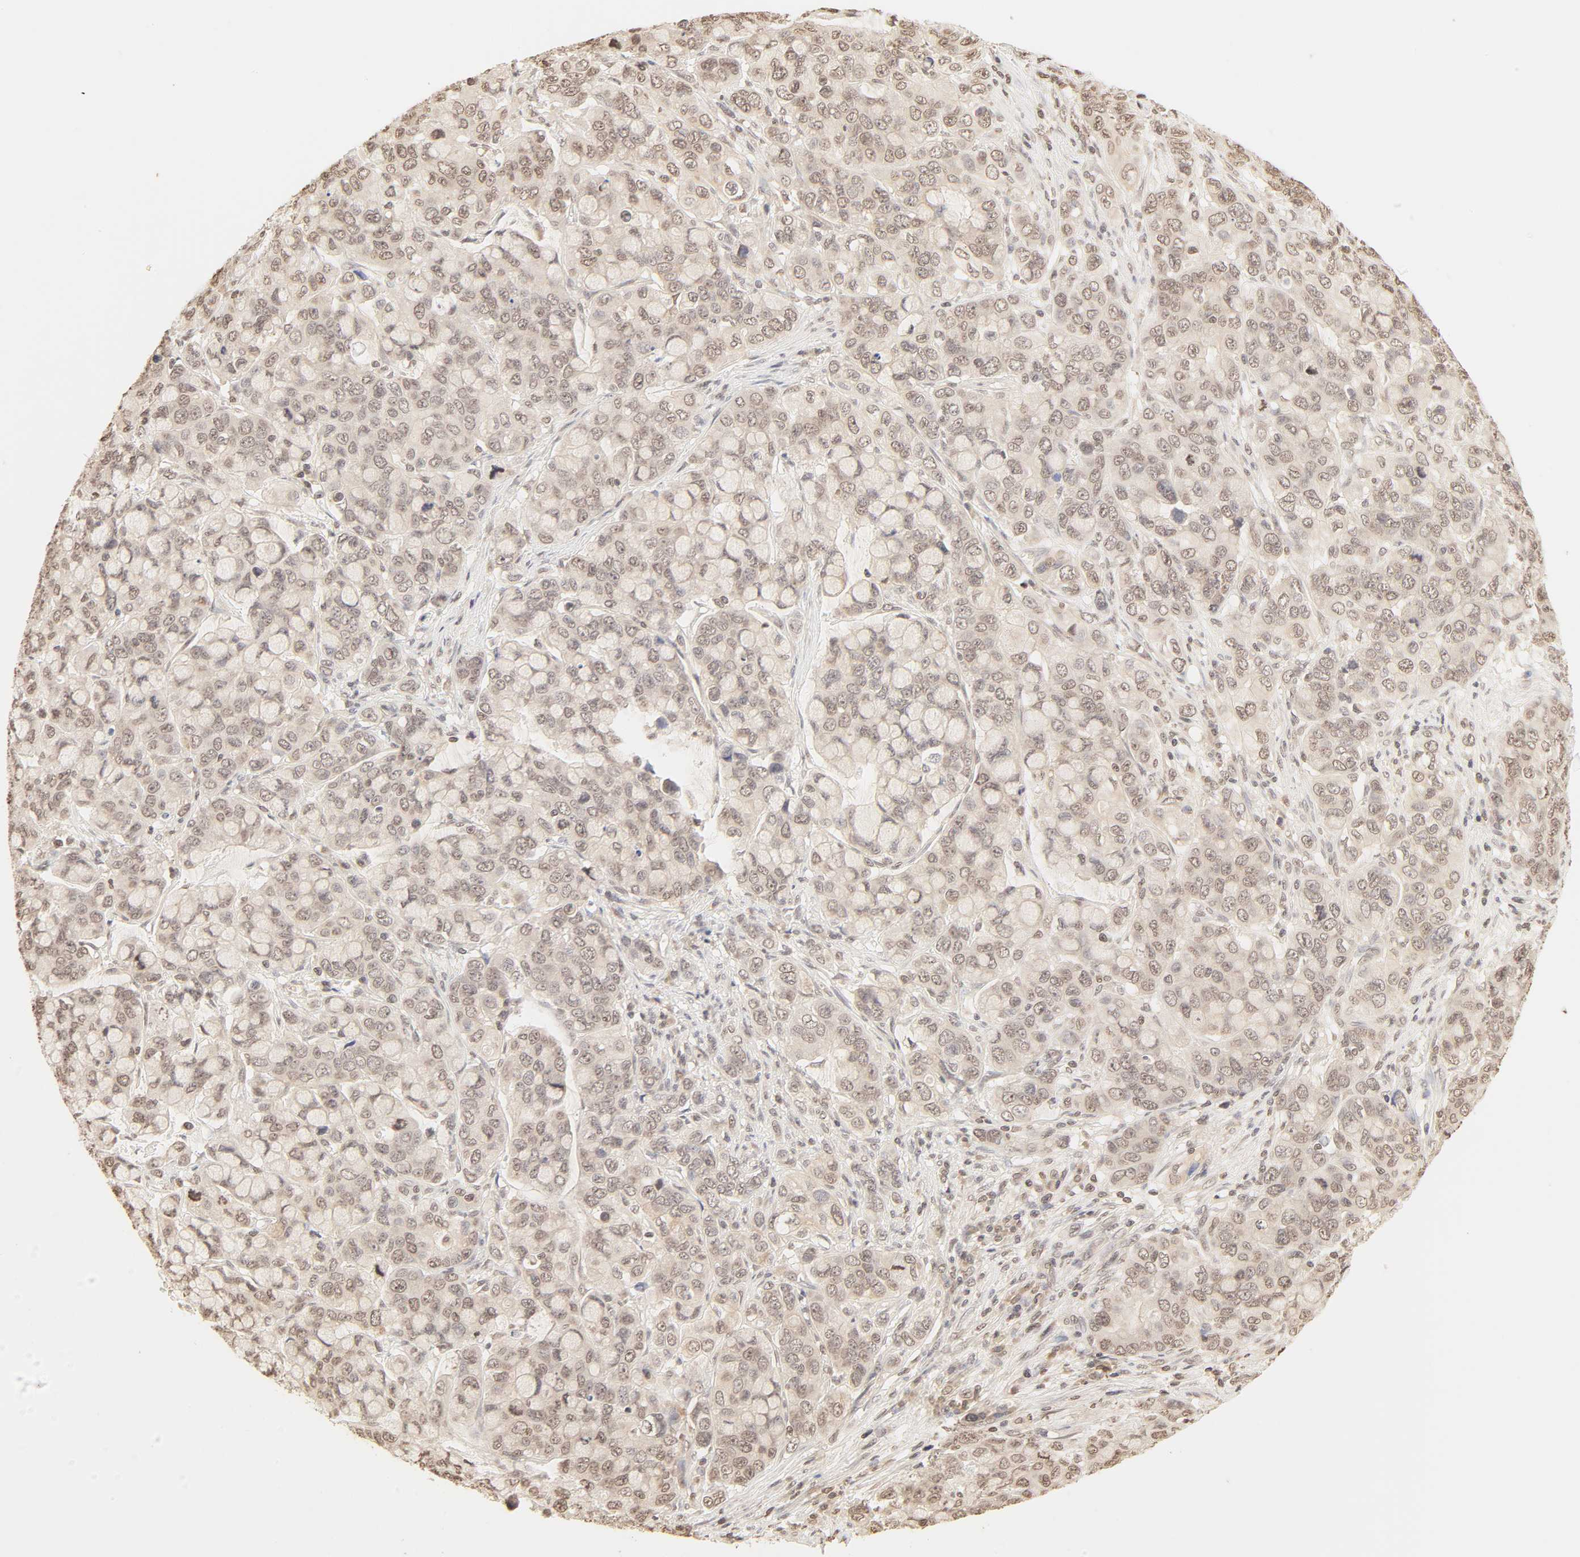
{"staining": {"intensity": "moderate", "quantity": ">75%", "location": "cytoplasmic/membranous,nuclear"}, "tissue": "stomach cancer", "cell_type": "Tumor cells", "image_type": "cancer", "snomed": [{"axis": "morphology", "description": "Adenocarcinoma, NOS"}, {"axis": "topography", "description": "Stomach, lower"}], "caption": "Protein staining demonstrates moderate cytoplasmic/membranous and nuclear positivity in about >75% of tumor cells in adenocarcinoma (stomach).", "gene": "TBL1X", "patient": {"sex": "male", "age": 84}}